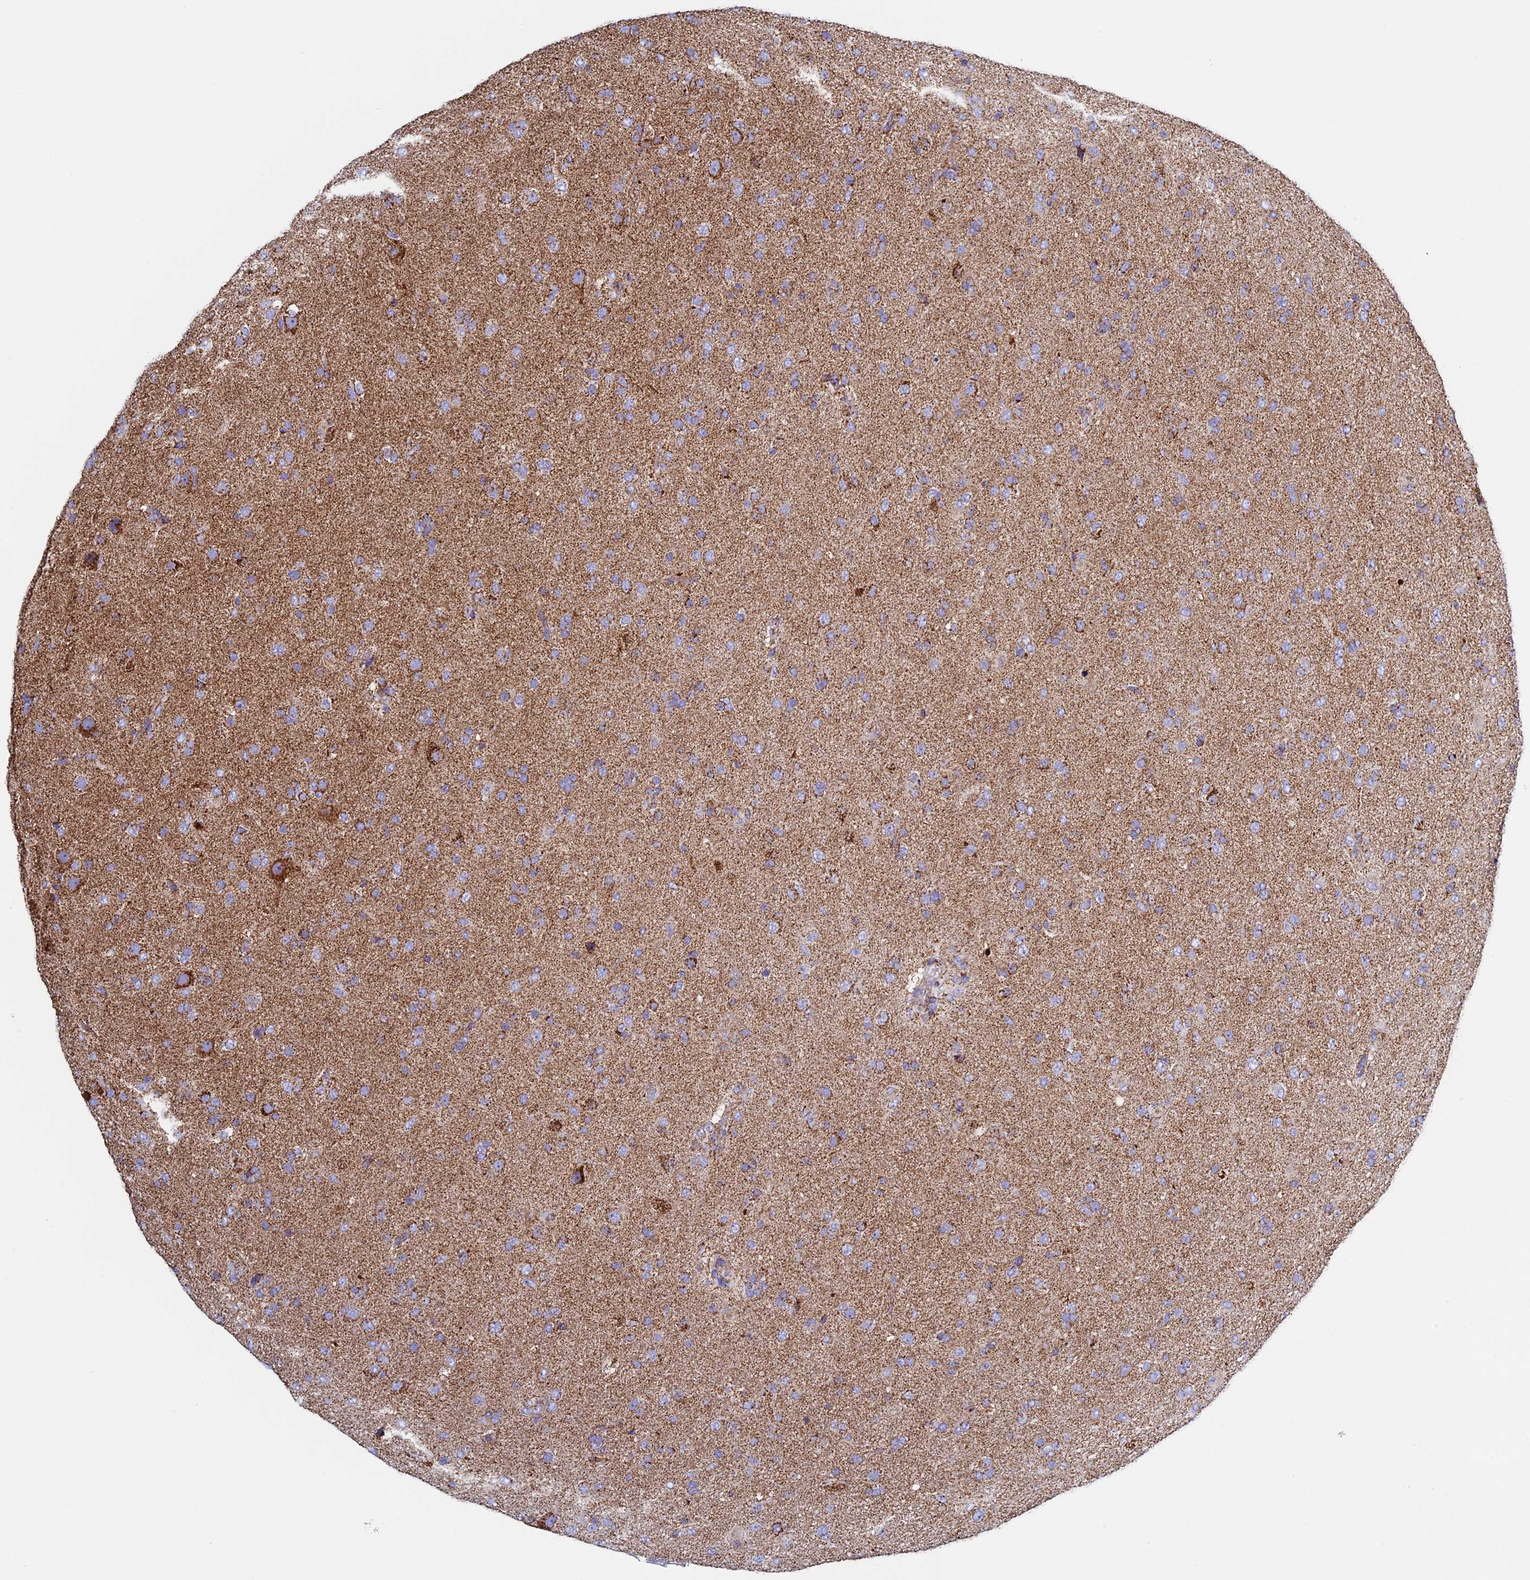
{"staining": {"intensity": "negative", "quantity": "none", "location": "none"}, "tissue": "glioma", "cell_type": "Tumor cells", "image_type": "cancer", "snomed": [{"axis": "morphology", "description": "Glioma, malignant, Low grade"}, {"axis": "topography", "description": "Brain"}], "caption": "A histopathology image of glioma stained for a protein demonstrates no brown staining in tumor cells.", "gene": "UQCRFS1", "patient": {"sex": "male", "age": 65}}